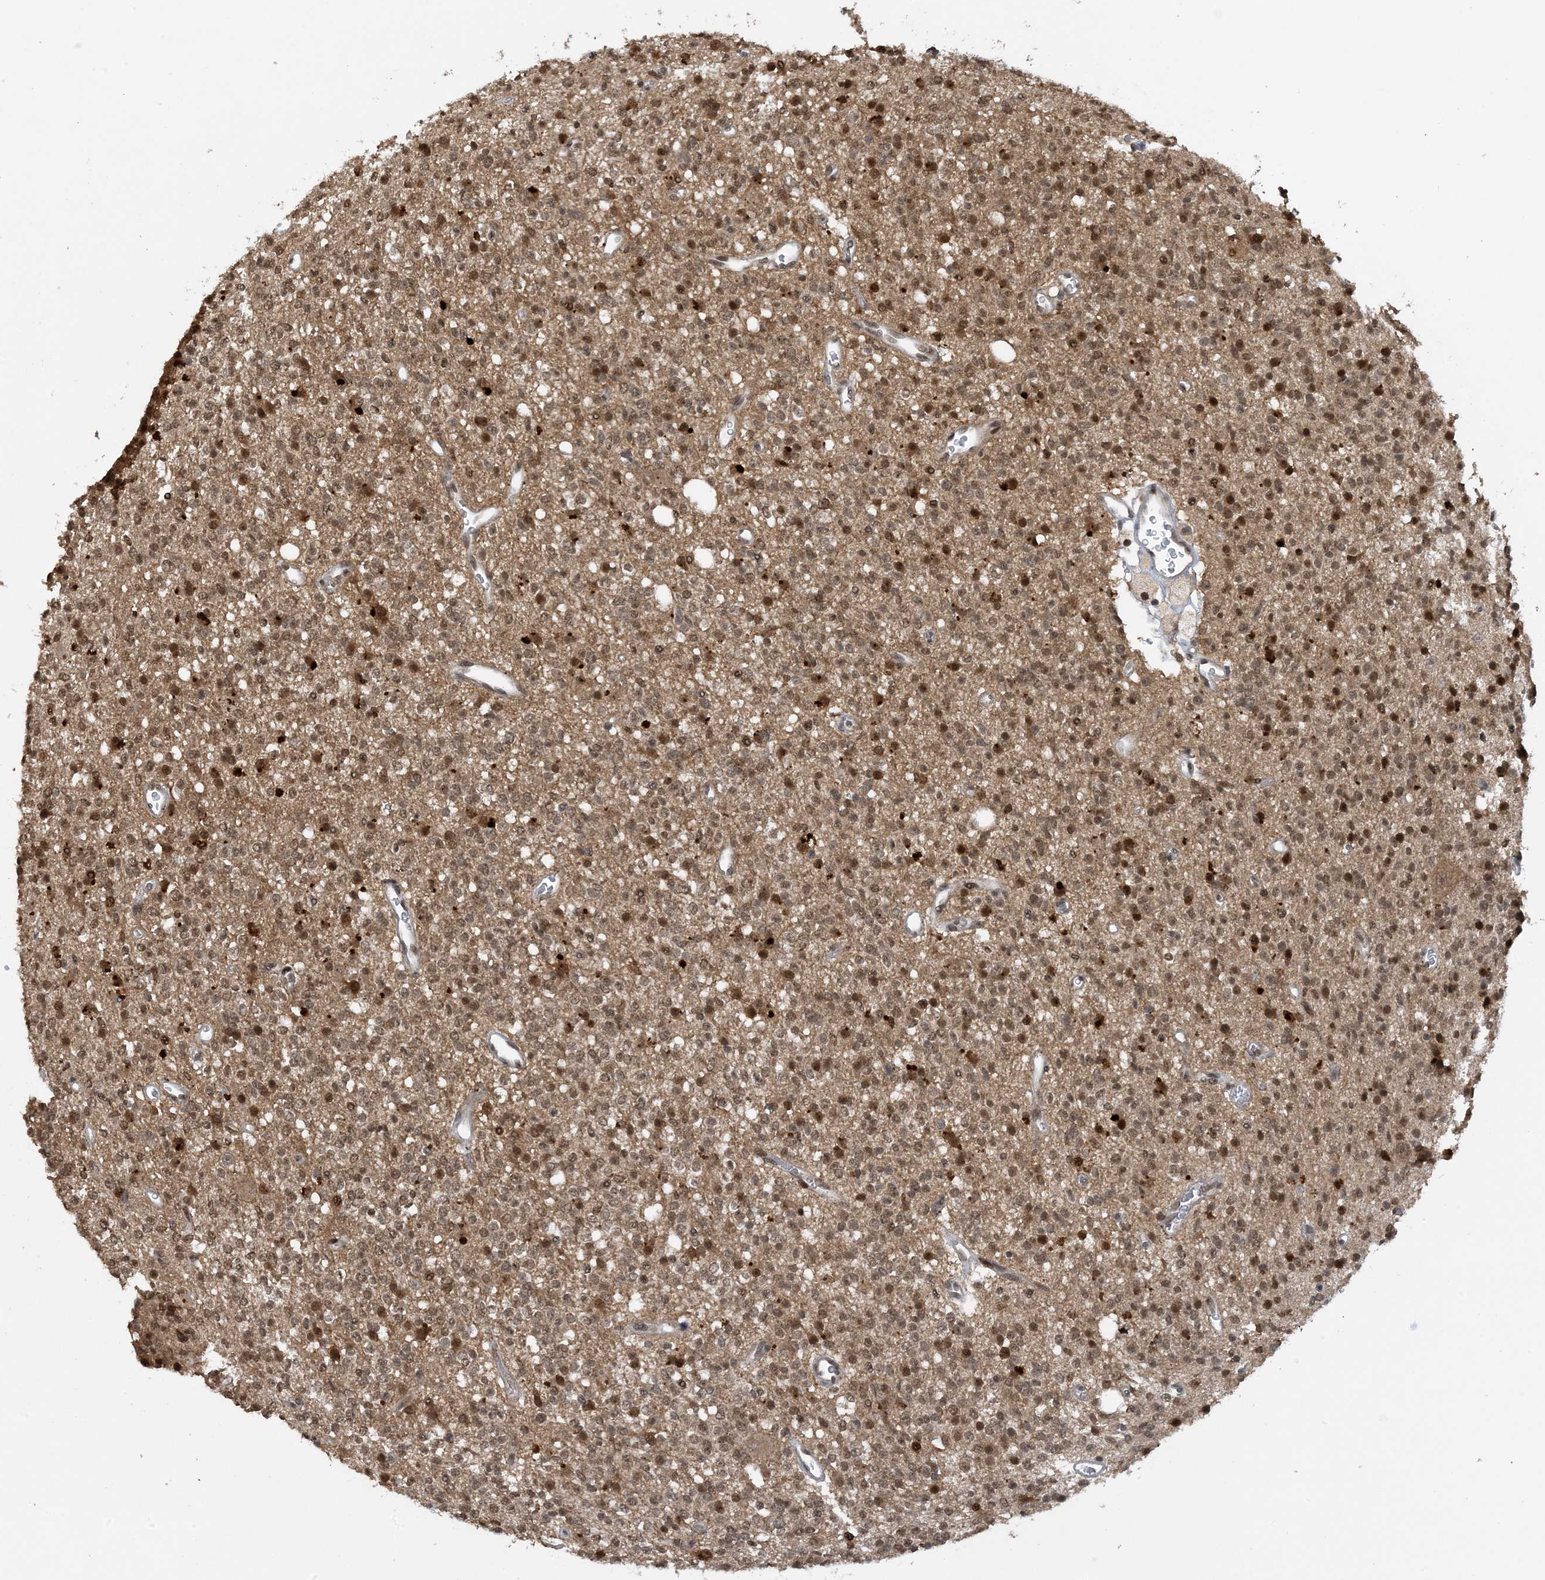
{"staining": {"intensity": "moderate", "quantity": ">75%", "location": "cytoplasmic/membranous,nuclear"}, "tissue": "glioma", "cell_type": "Tumor cells", "image_type": "cancer", "snomed": [{"axis": "morphology", "description": "Glioma, malignant, High grade"}, {"axis": "topography", "description": "Brain"}], "caption": "Moderate cytoplasmic/membranous and nuclear staining for a protein is present in about >75% of tumor cells of malignant glioma (high-grade) using immunohistochemistry (IHC).", "gene": "ACYP2", "patient": {"sex": "male", "age": 34}}